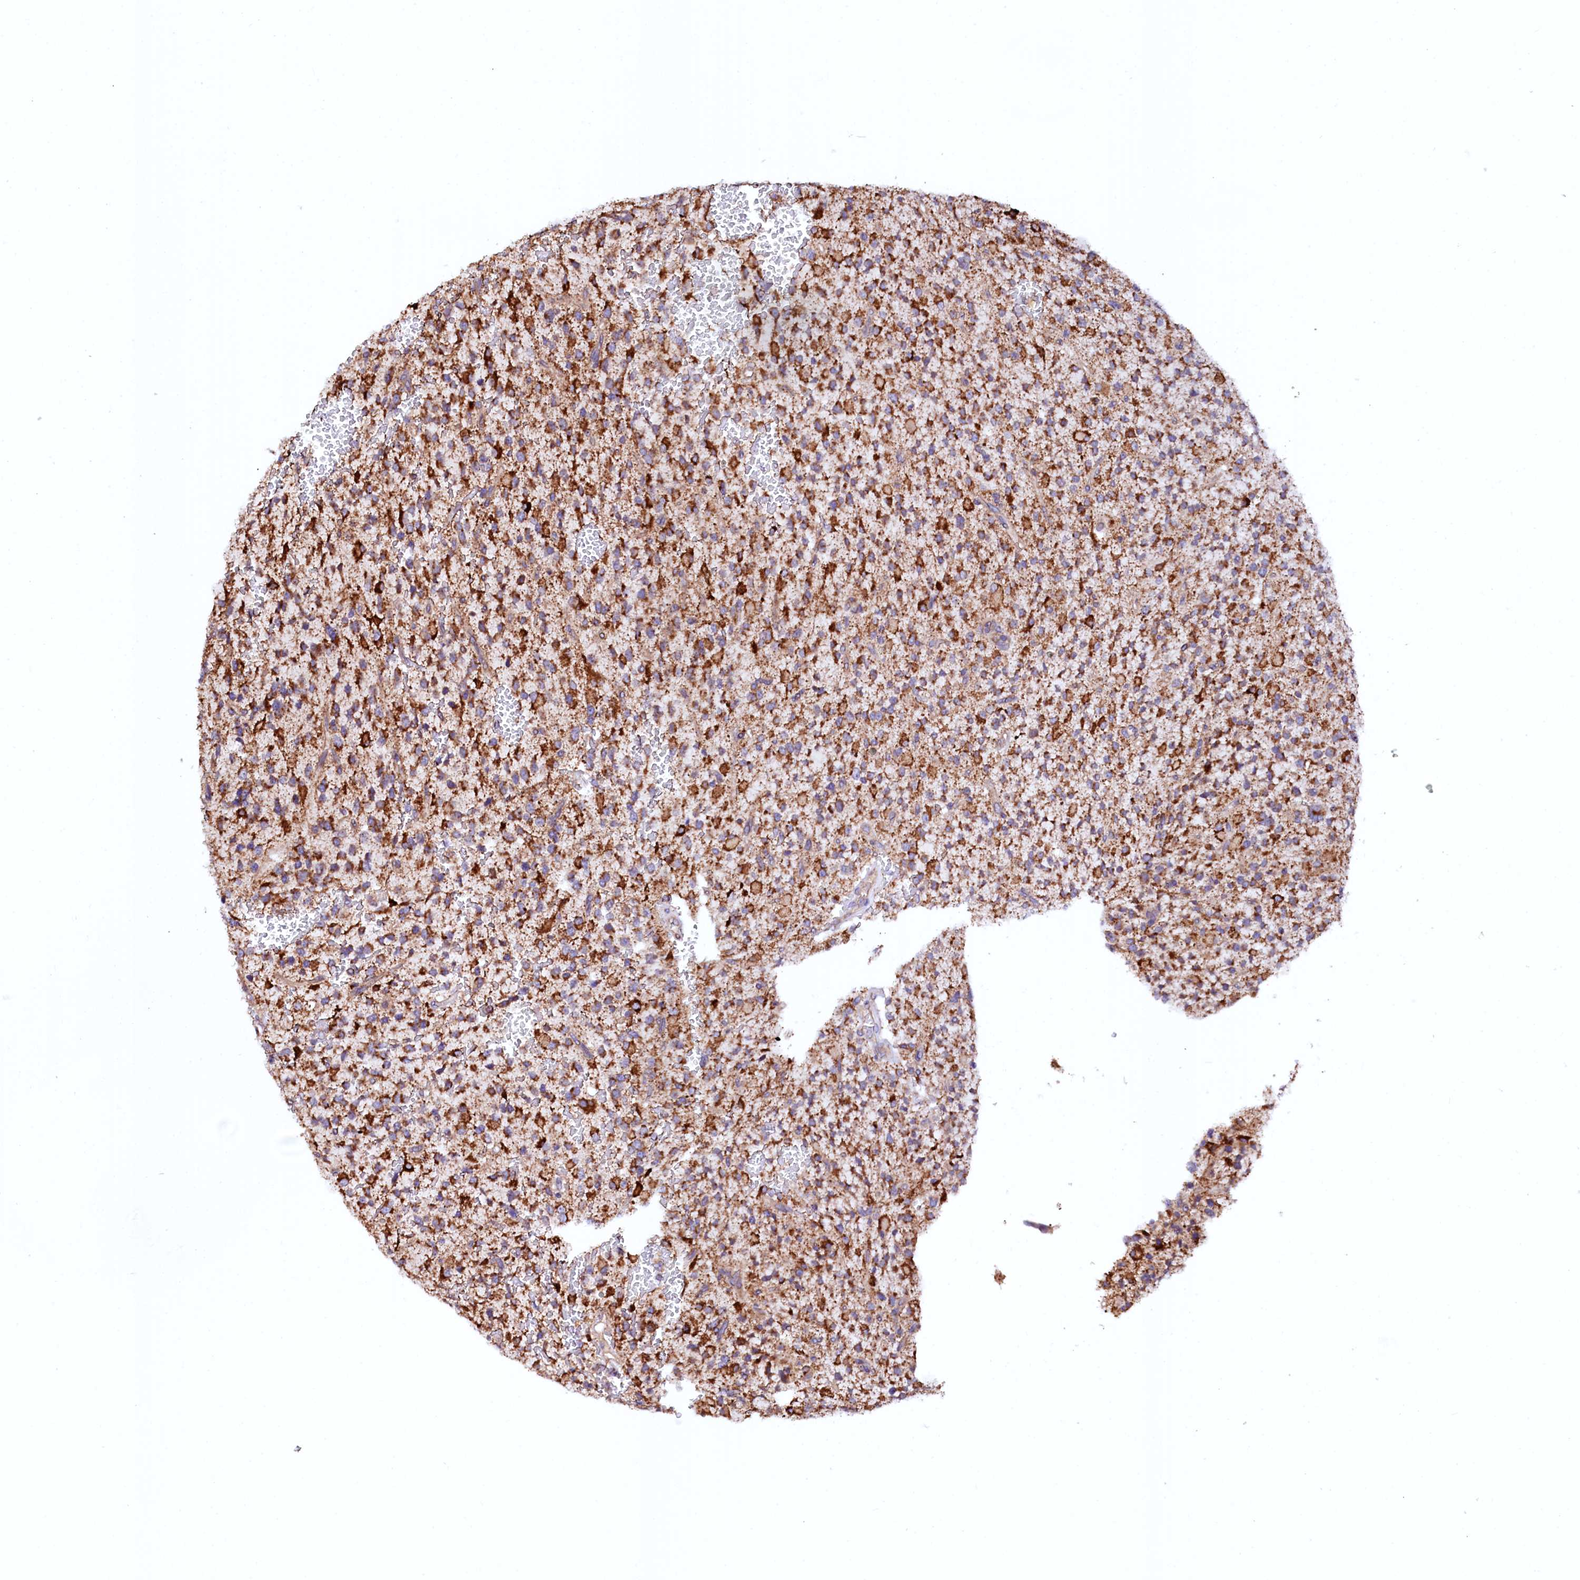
{"staining": {"intensity": "strong", "quantity": ">75%", "location": "cytoplasmic/membranous"}, "tissue": "glioma", "cell_type": "Tumor cells", "image_type": "cancer", "snomed": [{"axis": "morphology", "description": "Glioma, malignant, High grade"}, {"axis": "topography", "description": "Brain"}], "caption": "DAB immunohistochemical staining of human glioma reveals strong cytoplasmic/membranous protein staining in about >75% of tumor cells.", "gene": "UBE3C", "patient": {"sex": "male", "age": 34}}